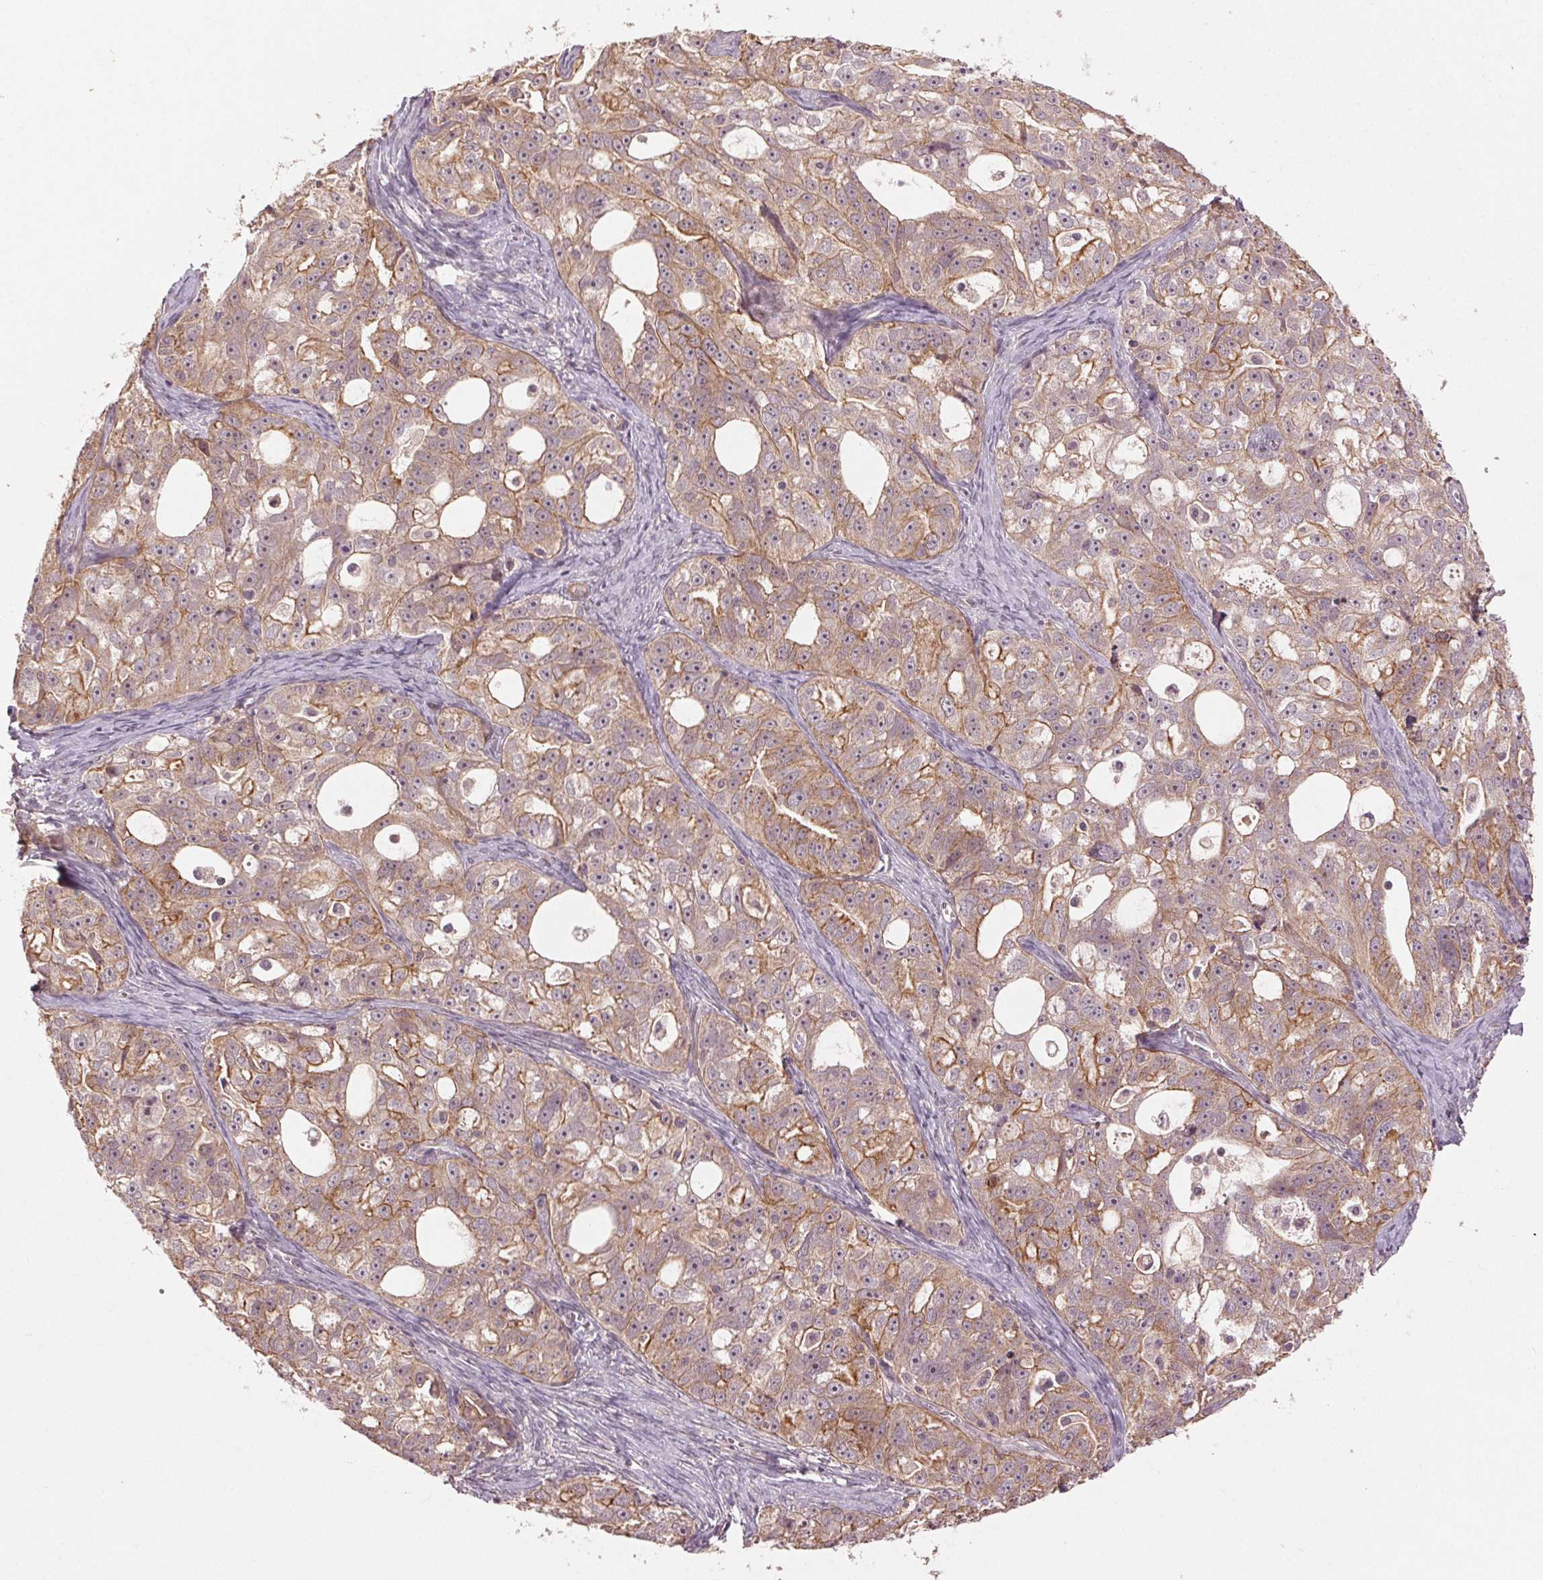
{"staining": {"intensity": "weak", "quantity": "25%-75%", "location": "cytoplasmic/membranous"}, "tissue": "ovarian cancer", "cell_type": "Tumor cells", "image_type": "cancer", "snomed": [{"axis": "morphology", "description": "Cystadenocarcinoma, serous, NOS"}, {"axis": "topography", "description": "Ovary"}], "caption": "High-magnification brightfield microscopy of serous cystadenocarcinoma (ovarian) stained with DAB (3,3'-diaminobenzidine) (brown) and counterstained with hematoxylin (blue). tumor cells exhibit weak cytoplasmic/membranous positivity is identified in about25%-75% of cells. The staining was performed using DAB (3,3'-diaminobenzidine), with brown indicating positive protein expression. Nuclei are stained blue with hematoxylin.", "gene": "SMLR1", "patient": {"sex": "female", "age": 51}}